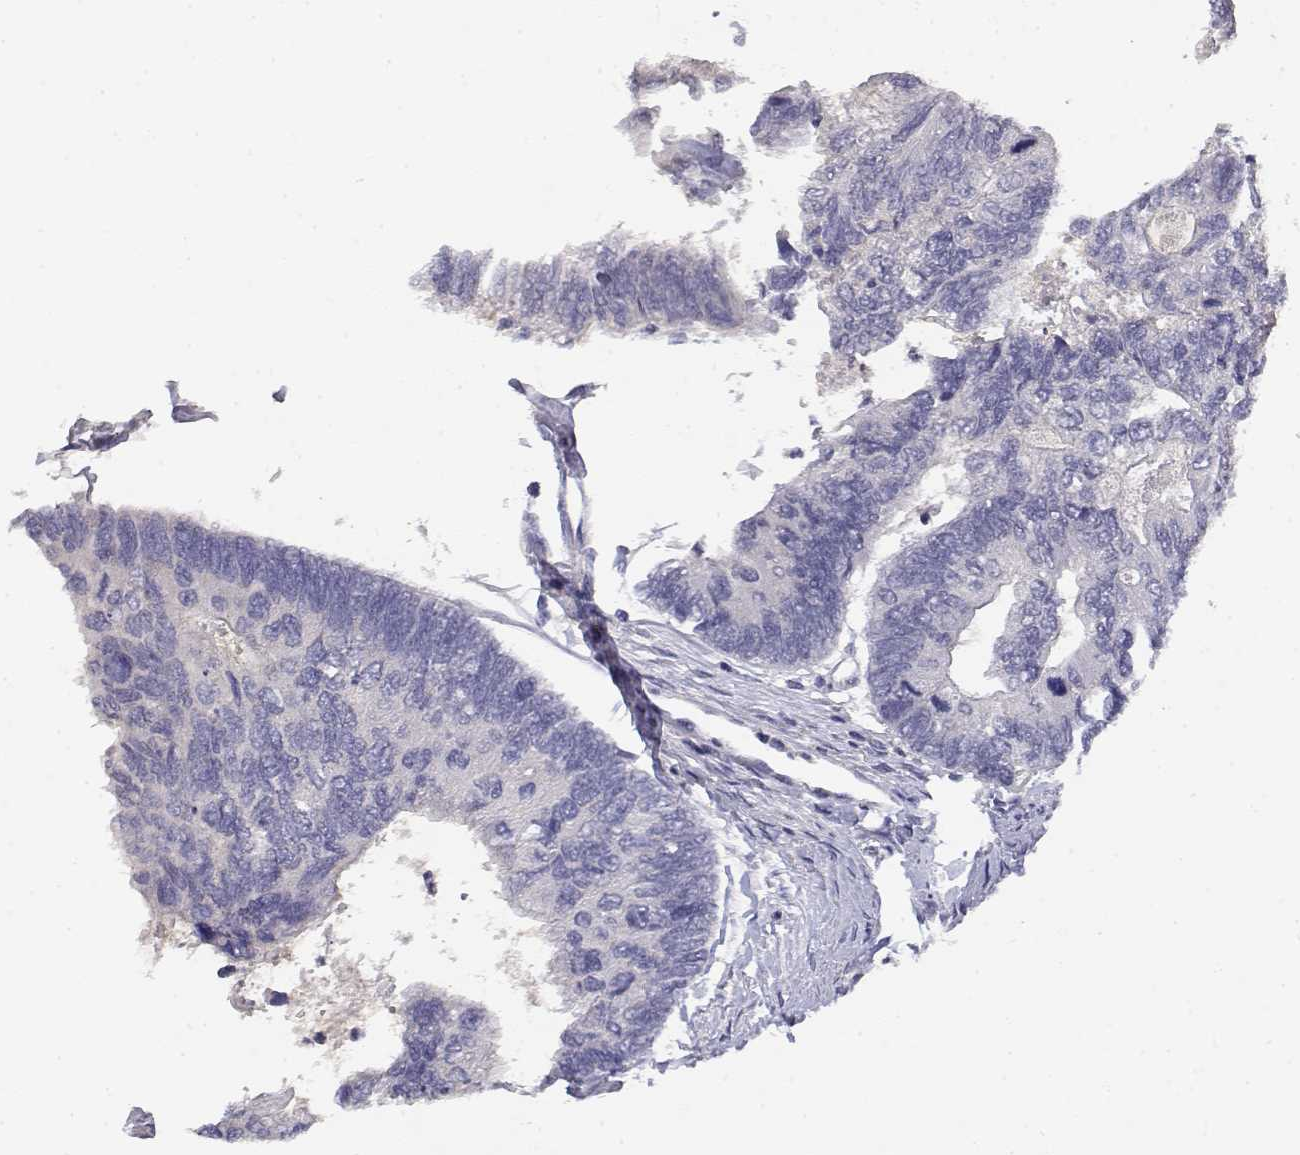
{"staining": {"intensity": "negative", "quantity": "none", "location": "none"}, "tissue": "colorectal cancer", "cell_type": "Tumor cells", "image_type": "cancer", "snomed": [{"axis": "morphology", "description": "Adenocarcinoma, NOS"}, {"axis": "topography", "description": "Colon"}], "caption": "Immunohistochemistry image of neoplastic tissue: human colorectal cancer (adenocarcinoma) stained with DAB demonstrates no significant protein staining in tumor cells.", "gene": "ADA", "patient": {"sex": "female", "age": 67}}